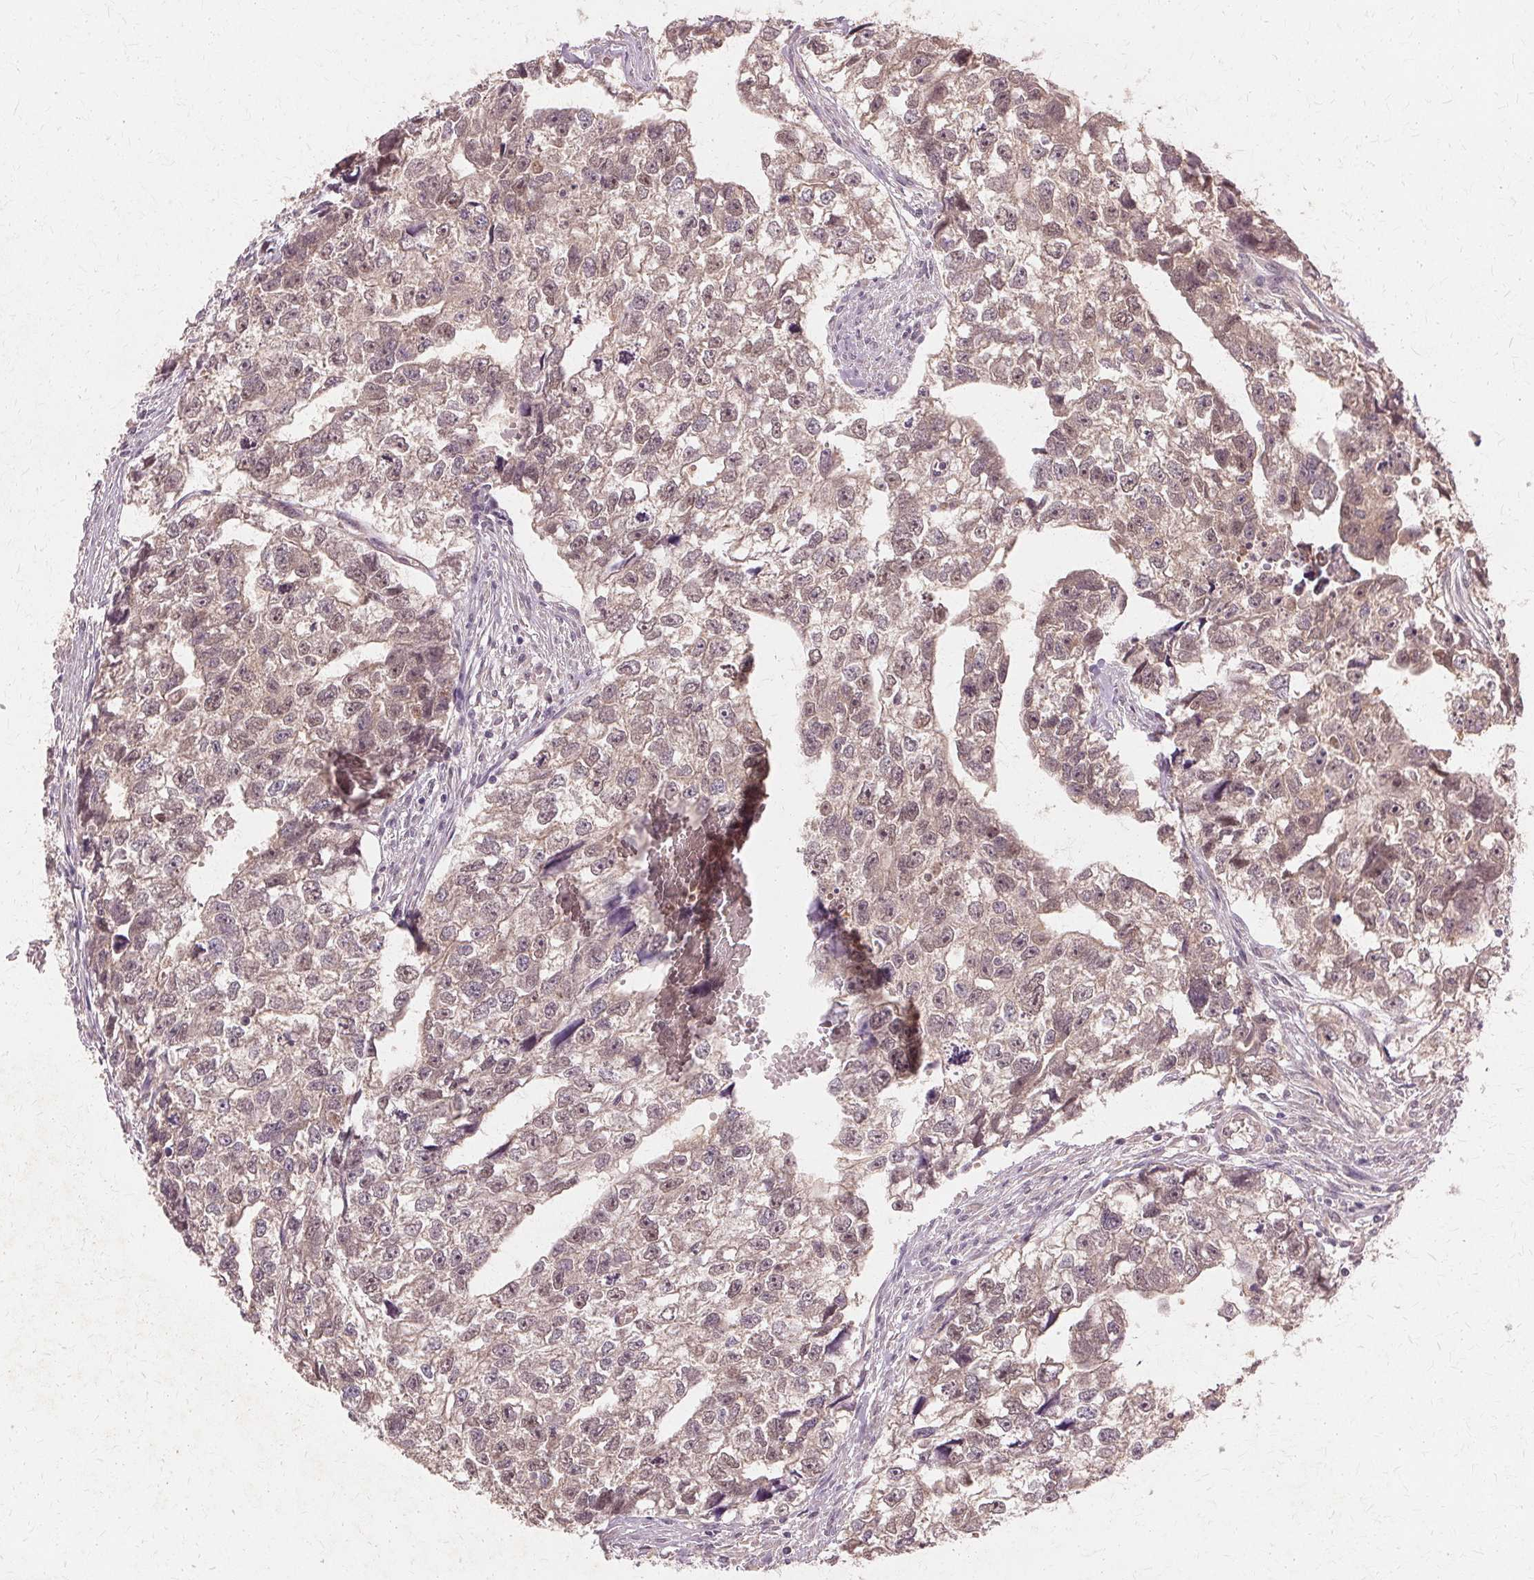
{"staining": {"intensity": "weak", "quantity": "25%-75%", "location": "cytoplasmic/membranous,nuclear"}, "tissue": "testis cancer", "cell_type": "Tumor cells", "image_type": "cancer", "snomed": [{"axis": "morphology", "description": "Carcinoma, Embryonal, NOS"}, {"axis": "morphology", "description": "Teratoma, malignant, NOS"}, {"axis": "topography", "description": "Testis"}], "caption": "Tumor cells display low levels of weak cytoplasmic/membranous and nuclear positivity in approximately 25%-75% of cells in human embryonal carcinoma (testis).", "gene": "PRMT5", "patient": {"sex": "male", "age": 44}}